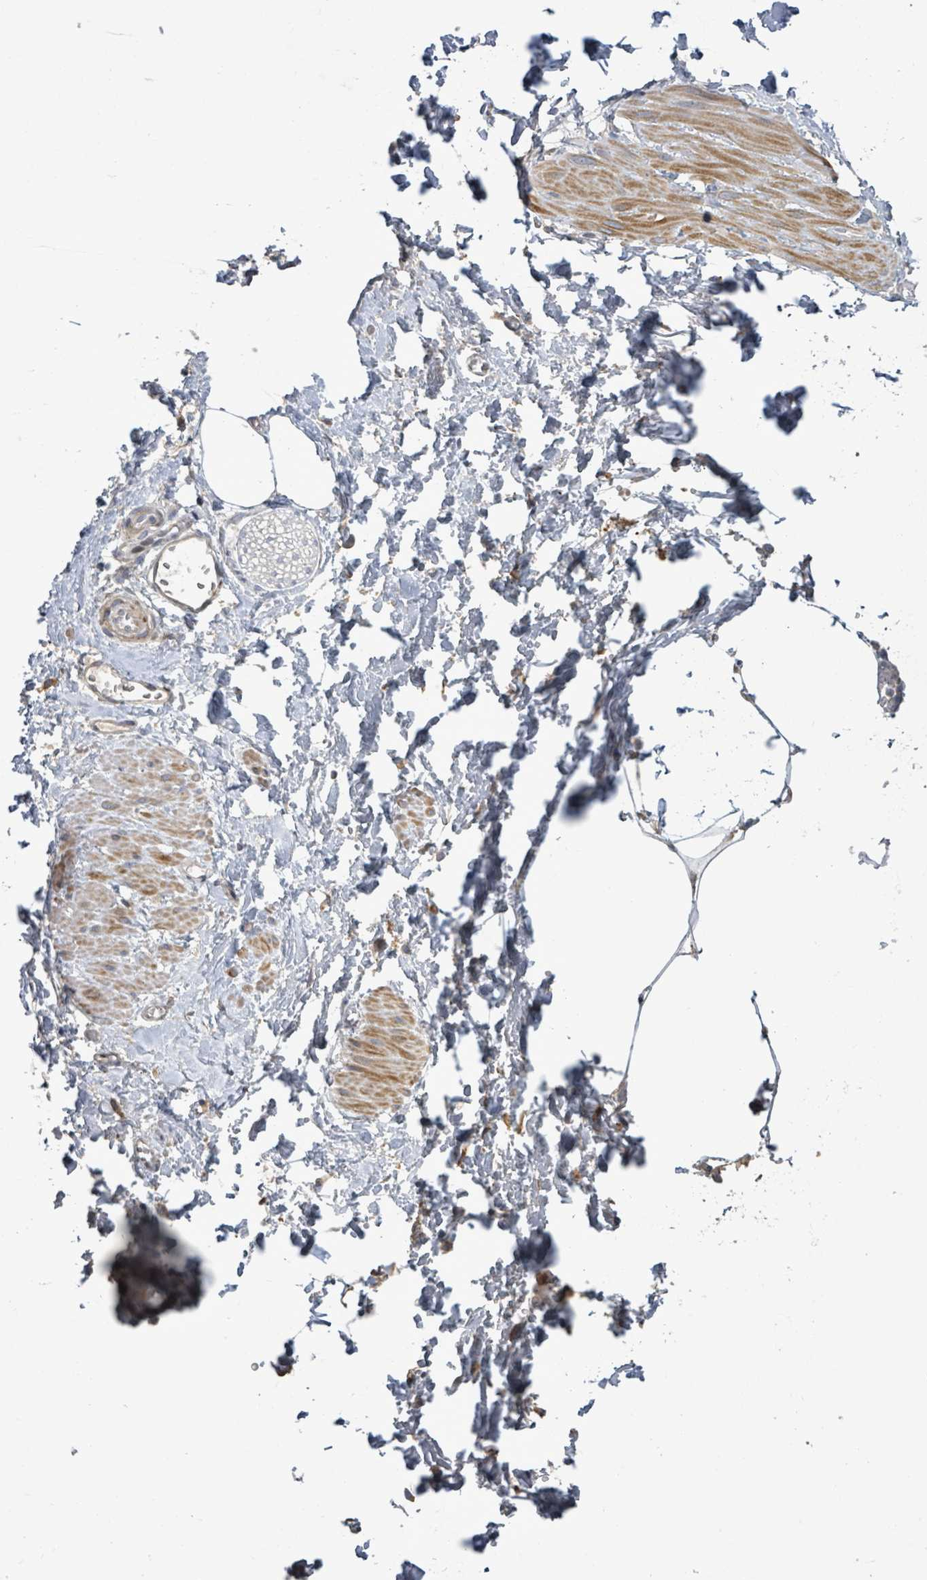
{"staining": {"intensity": "negative", "quantity": "none", "location": "none"}, "tissue": "adipose tissue", "cell_type": "Adipocytes", "image_type": "normal", "snomed": [{"axis": "morphology", "description": "Normal tissue, NOS"}, {"axis": "topography", "description": "Prostate"}, {"axis": "topography", "description": "Peripheral nerve tissue"}], "caption": "This is a image of immunohistochemistry staining of normal adipose tissue, which shows no staining in adipocytes. (DAB (3,3'-diaminobenzidine) immunohistochemistry, high magnification).", "gene": "SLIT3", "patient": {"sex": "male", "age": 55}}